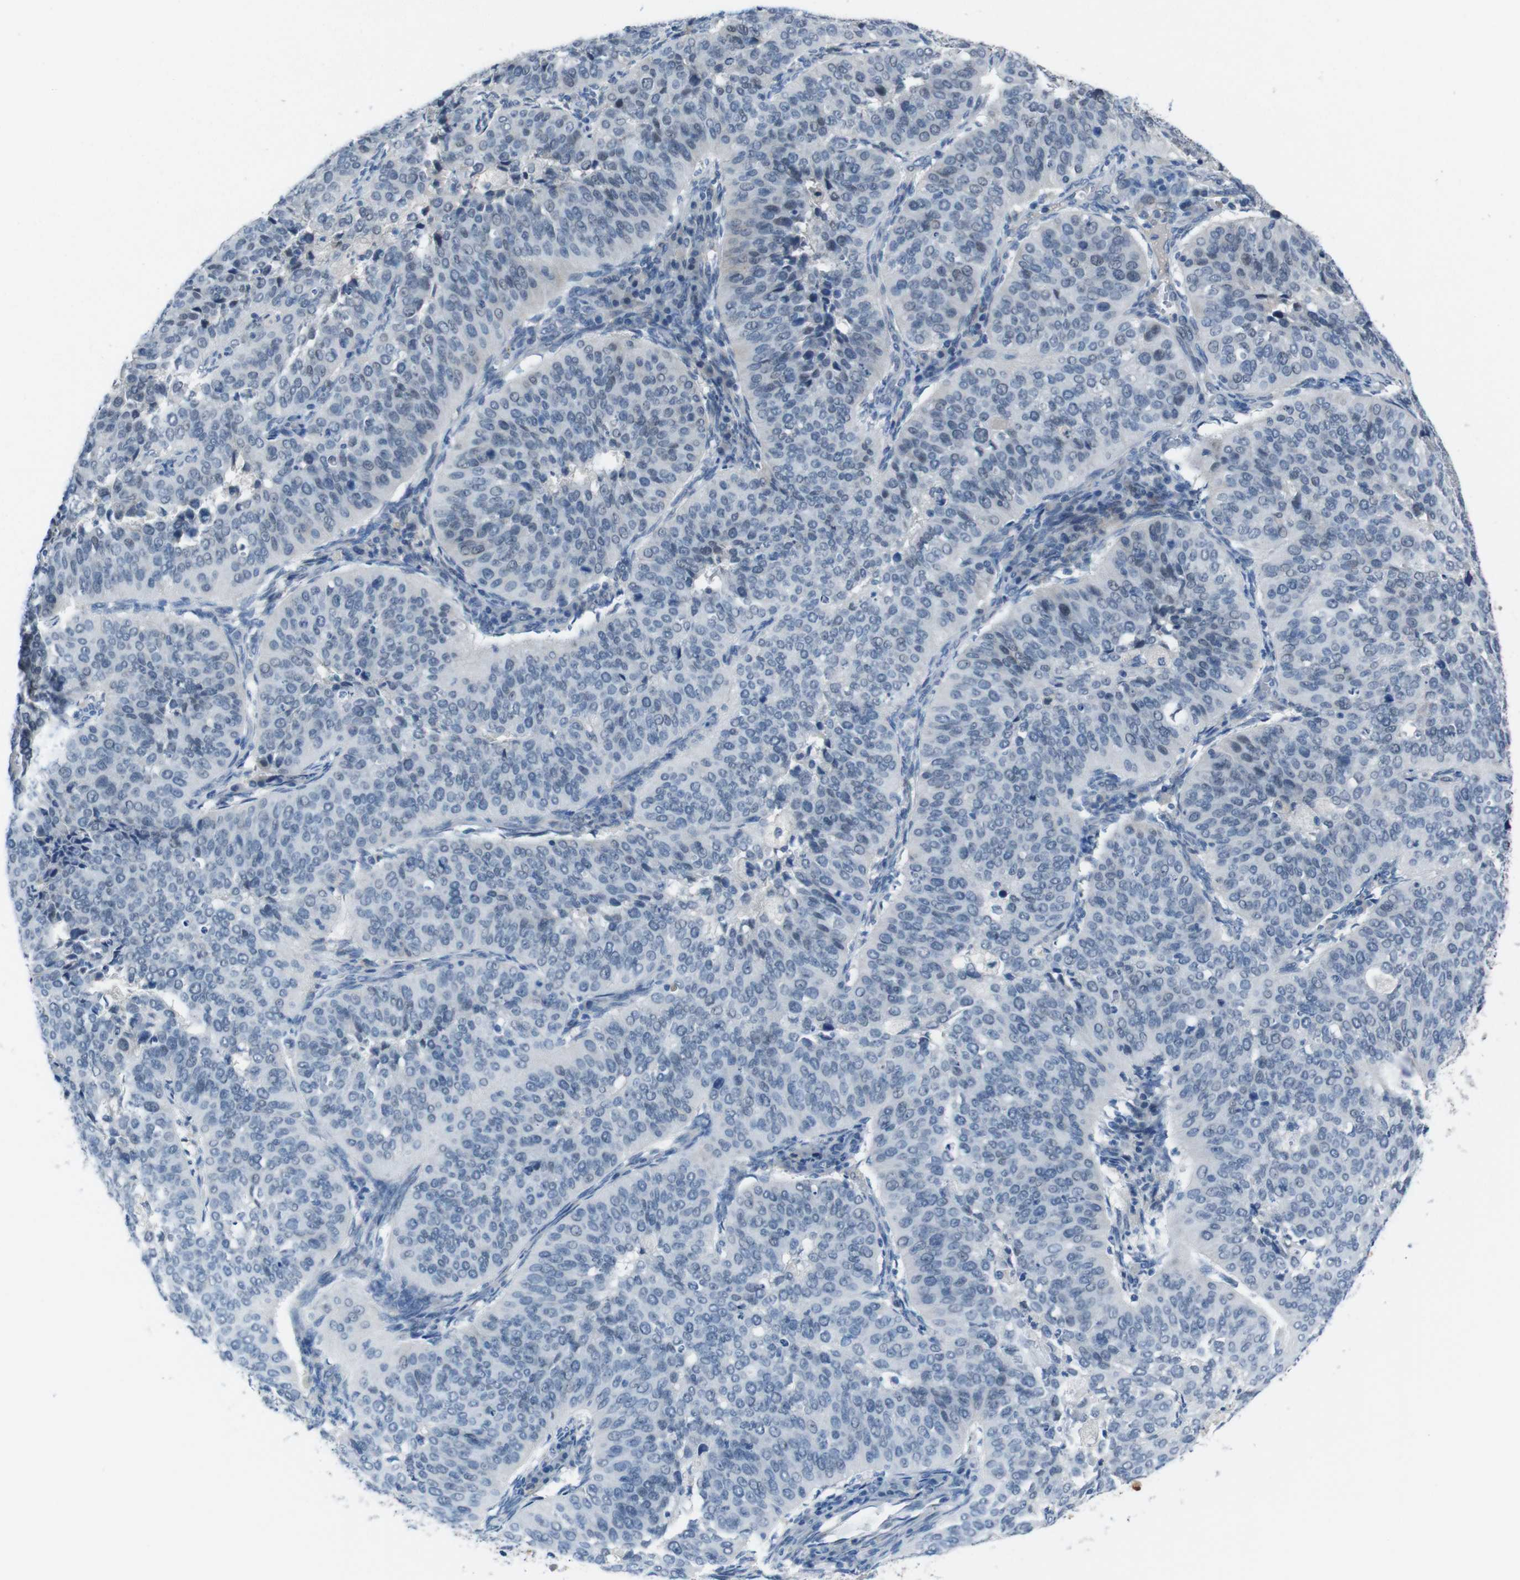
{"staining": {"intensity": "negative", "quantity": "none", "location": "none"}, "tissue": "cervical cancer", "cell_type": "Tumor cells", "image_type": "cancer", "snomed": [{"axis": "morphology", "description": "Normal tissue, NOS"}, {"axis": "morphology", "description": "Squamous cell carcinoma, NOS"}, {"axis": "topography", "description": "Cervix"}], "caption": "The image exhibits no significant staining in tumor cells of cervical cancer (squamous cell carcinoma).", "gene": "CDHR2", "patient": {"sex": "female", "age": 39}}